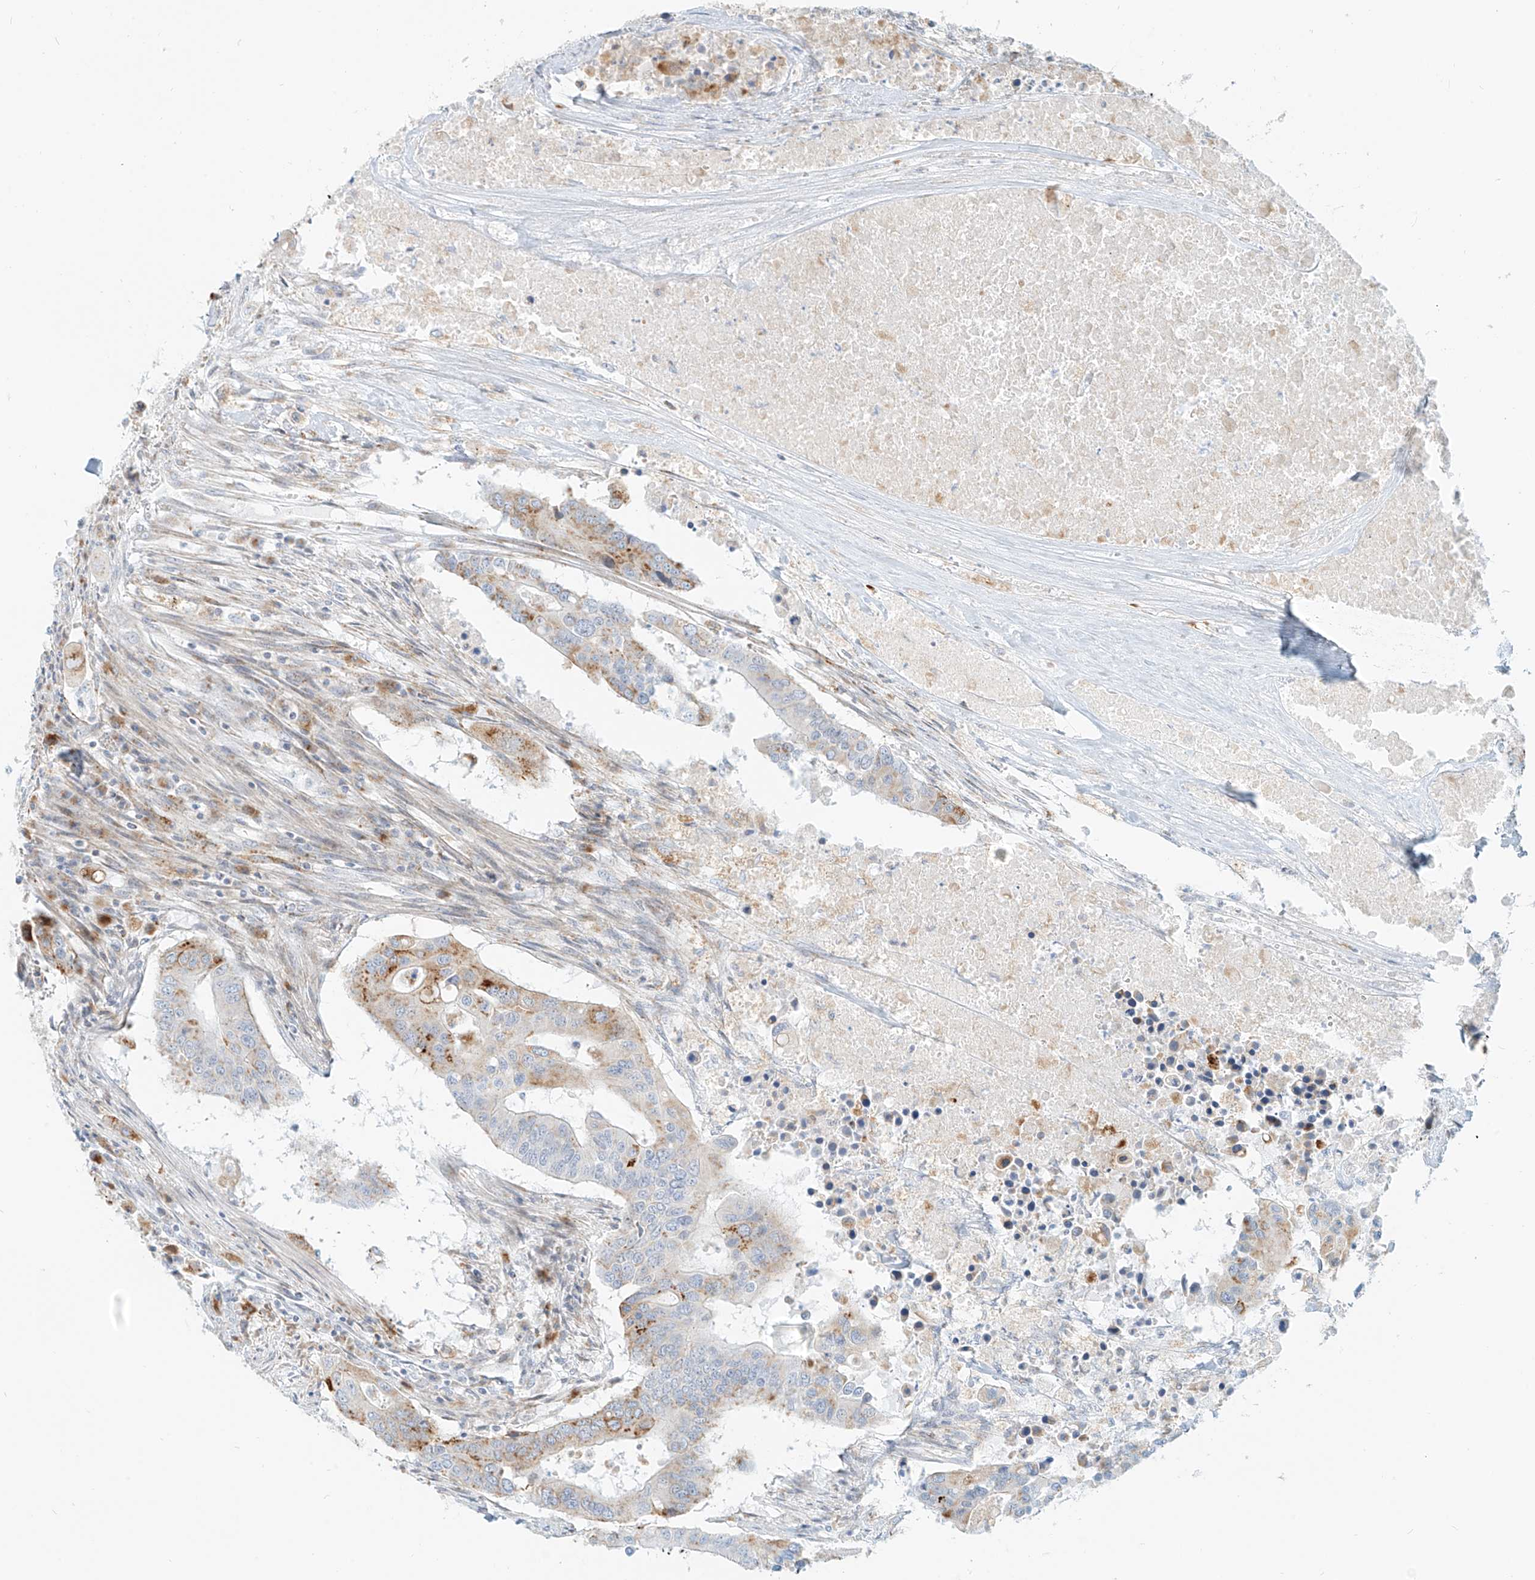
{"staining": {"intensity": "moderate", "quantity": "25%-75%", "location": "cytoplasmic/membranous"}, "tissue": "colorectal cancer", "cell_type": "Tumor cells", "image_type": "cancer", "snomed": [{"axis": "morphology", "description": "Adenocarcinoma, NOS"}, {"axis": "topography", "description": "Colon"}], "caption": "The photomicrograph demonstrates immunohistochemical staining of adenocarcinoma (colorectal). There is moderate cytoplasmic/membranous positivity is seen in about 25%-75% of tumor cells.", "gene": "SLC35F6", "patient": {"sex": "male", "age": 77}}